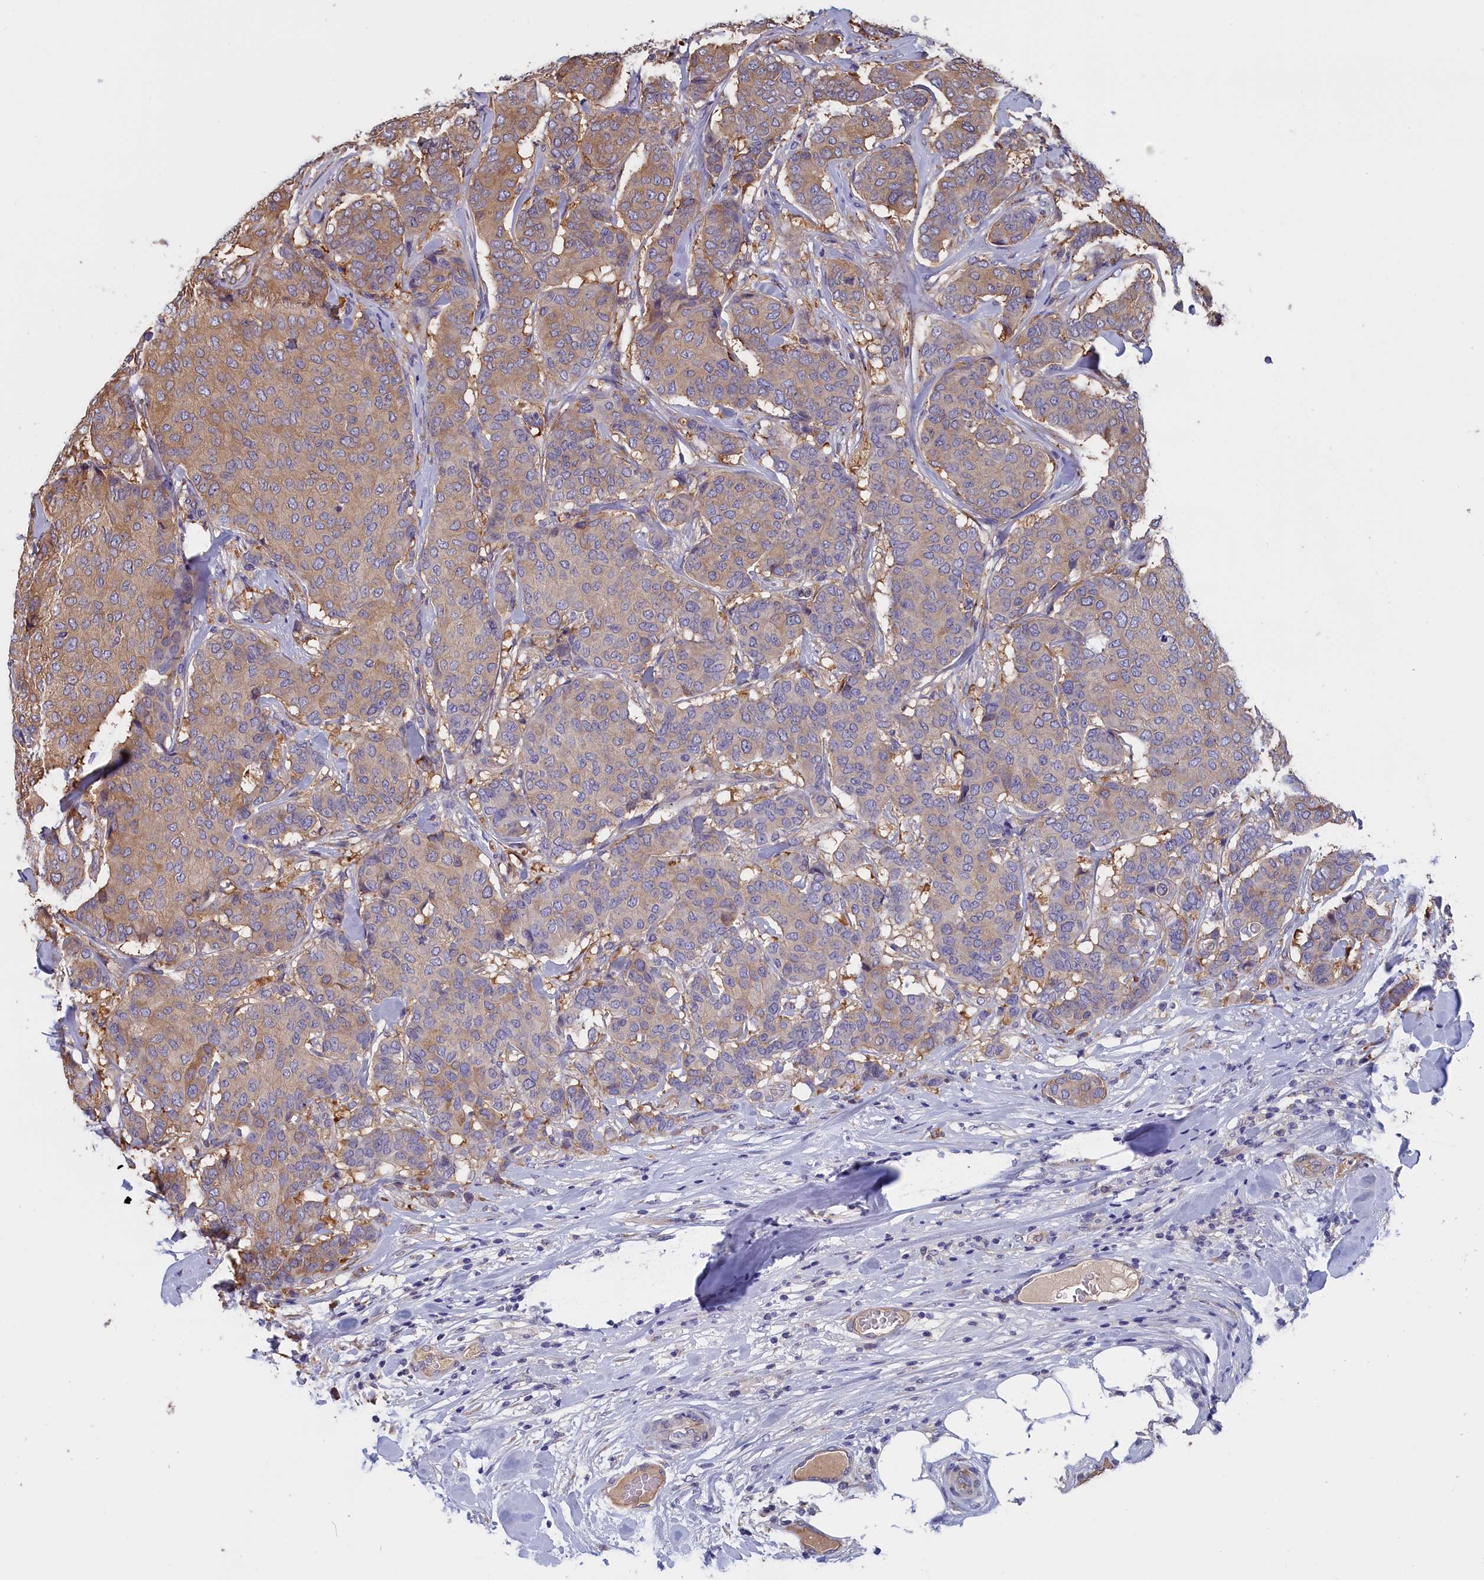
{"staining": {"intensity": "weak", "quantity": ">75%", "location": "cytoplasmic/membranous"}, "tissue": "breast cancer", "cell_type": "Tumor cells", "image_type": "cancer", "snomed": [{"axis": "morphology", "description": "Duct carcinoma"}, {"axis": "topography", "description": "Breast"}], "caption": "Weak cytoplasmic/membranous positivity is present in approximately >75% of tumor cells in breast cancer (invasive ductal carcinoma).", "gene": "ABCC8", "patient": {"sex": "female", "age": 75}}